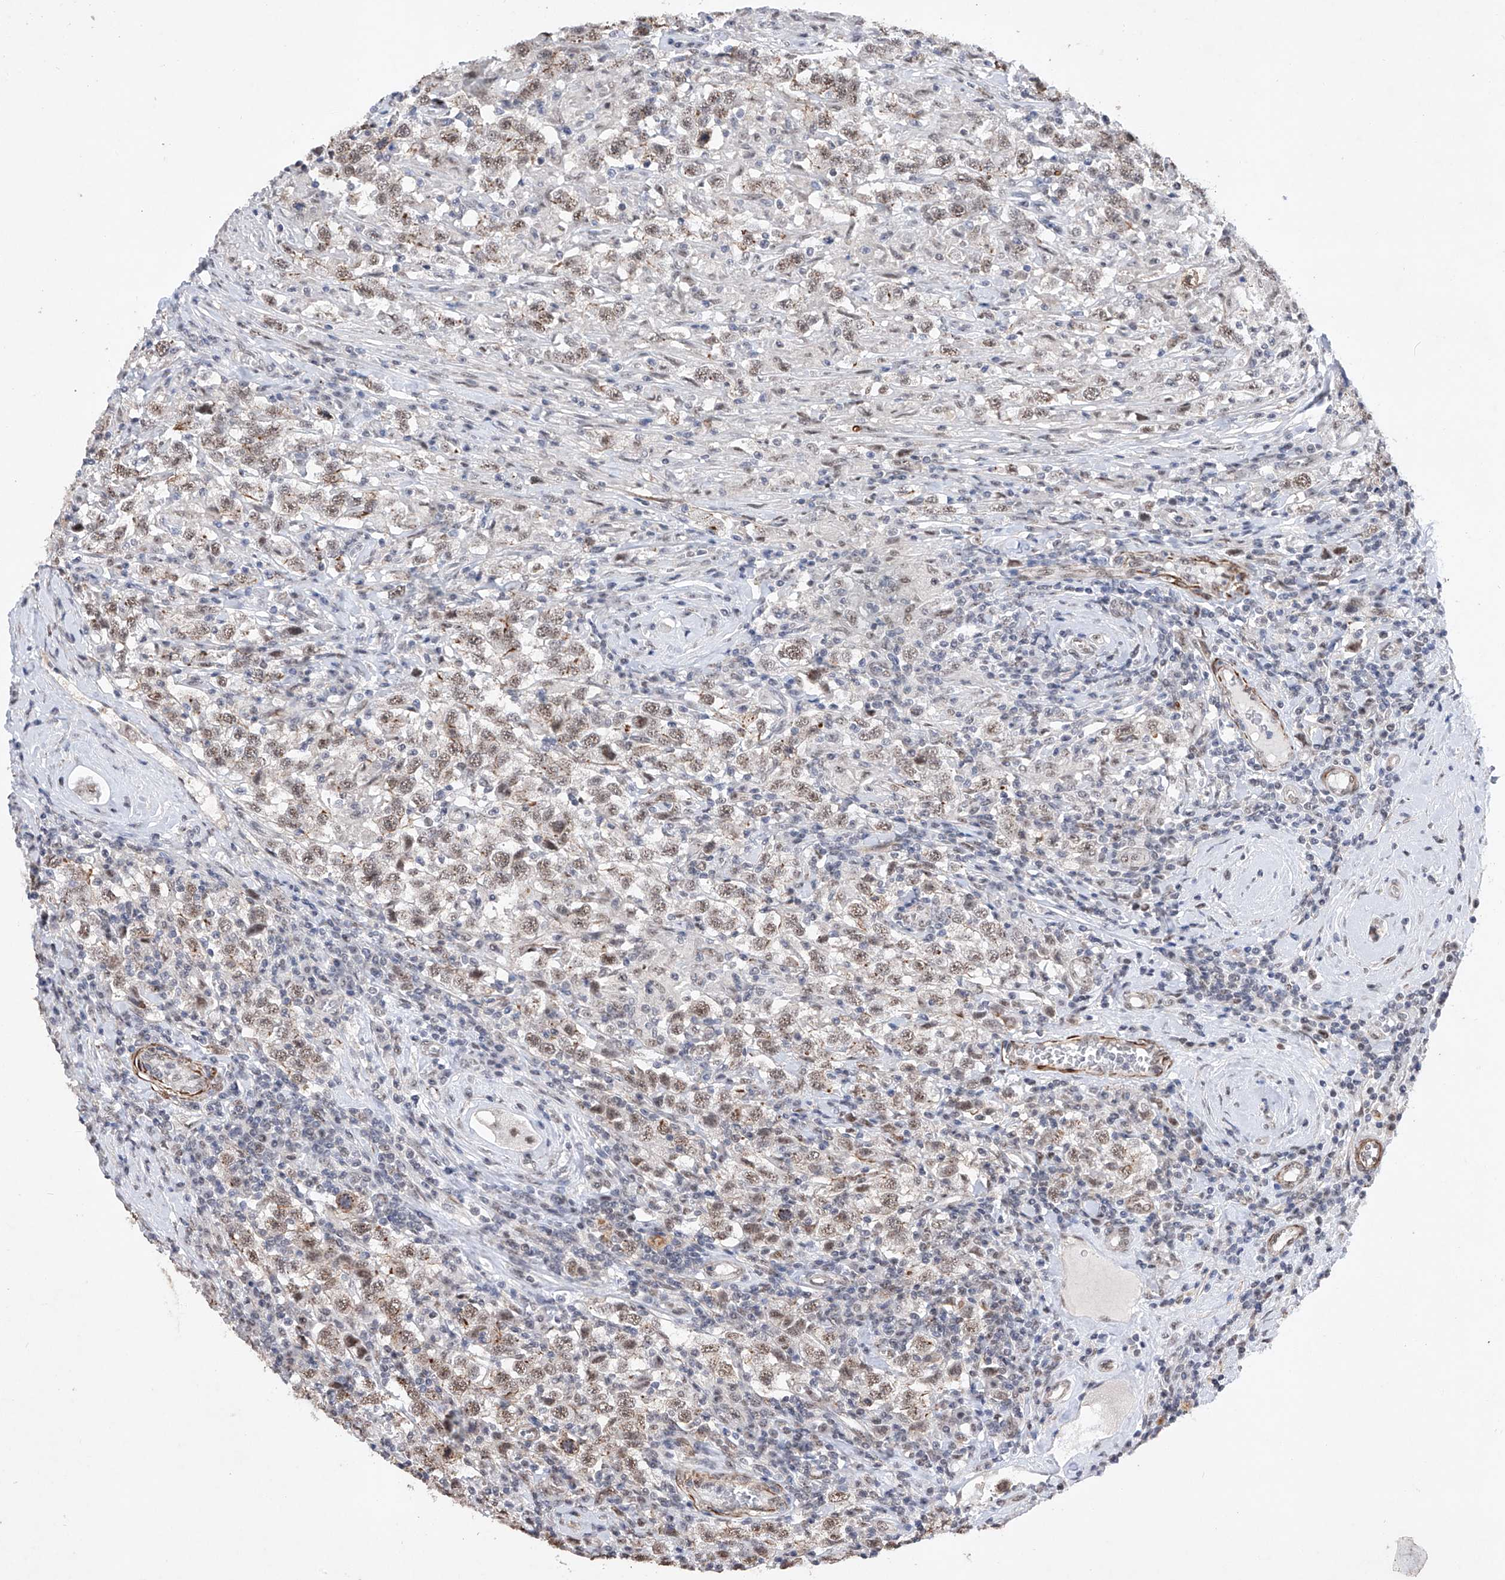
{"staining": {"intensity": "weak", "quantity": ">75%", "location": "nuclear"}, "tissue": "testis cancer", "cell_type": "Tumor cells", "image_type": "cancer", "snomed": [{"axis": "morphology", "description": "Seminoma, NOS"}, {"axis": "topography", "description": "Testis"}], "caption": "Testis cancer stained with immunohistochemistry exhibits weak nuclear positivity in approximately >75% of tumor cells.", "gene": "NFATC4", "patient": {"sex": "male", "age": 41}}